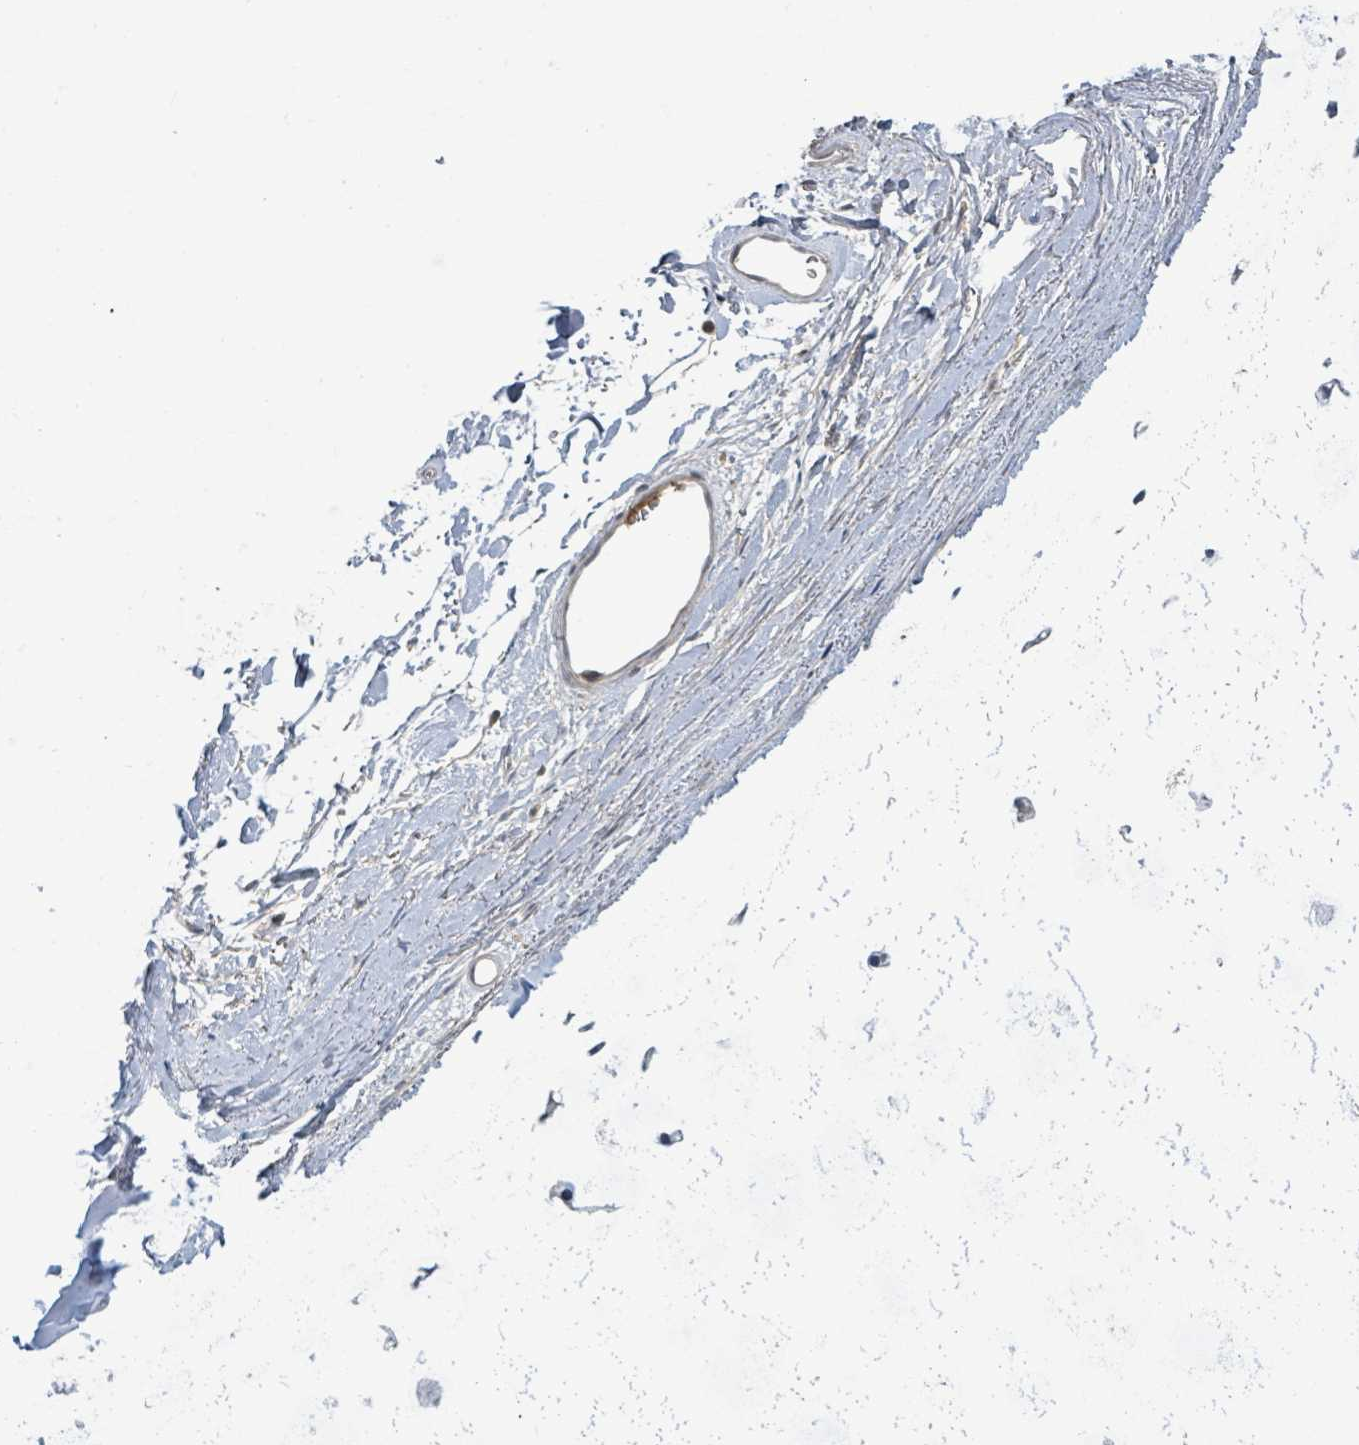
{"staining": {"intensity": "negative", "quantity": "none", "location": "none"}, "tissue": "adipose tissue", "cell_type": "Adipocytes", "image_type": "normal", "snomed": [{"axis": "morphology", "description": "Normal tissue, NOS"}, {"axis": "topography", "description": "Lymph node"}, {"axis": "topography", "description": "Cartilage tissue"}, {"axis": "topography", "description": "Bronchus"}], "caption": "Immunohistochemistry image of unremarkable adipose tissue stained for a protein (brown), which reveals no staining in adipocytes. (DAB immunohistochemistry visualized using brightfield microscopy, high magnification).", "gene": "ITGA11", "patient": {"sex": "female", "age": 70}}